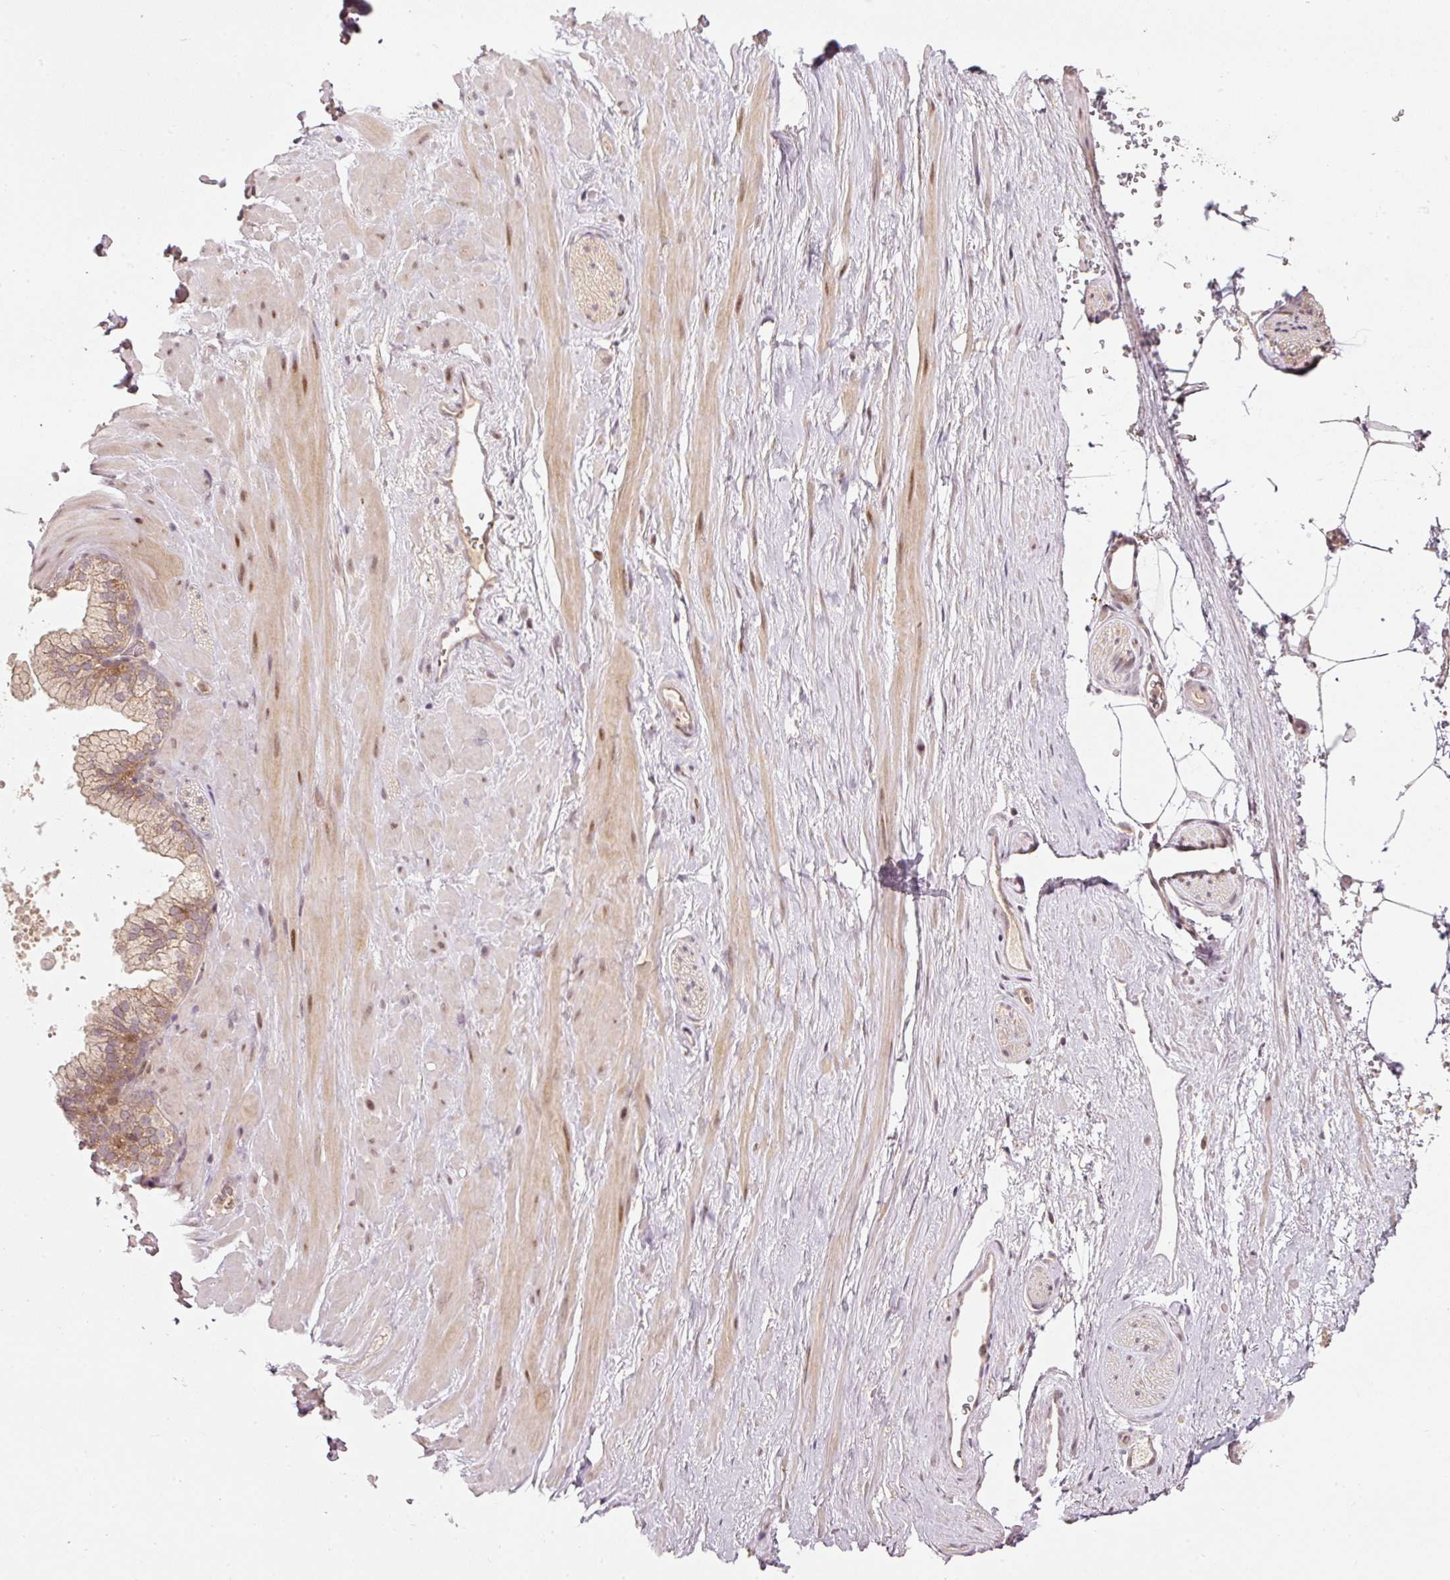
{"staining": {"intensity": "weak", "quantity": "<25%", "location": "cytoplasmic/membranous"}, "tissue": "adipose tissue", "cell_type": "Adipocytes", "image_type": "normal", "snomed": [{"axis": "morphology", "description": "Normal tissue, NOS"}, {"axis": "topography", "description": "Prostate"}, {"axis": "topography", "description": "Peripheral nerve tissue"}], "caption": "IHC histopathology image of benign human adipose tissue stained for a protein (brown), which displays no staining in adipocytes.", "gene": "PCDHB1", "patient": {"sex": "male", "age": 61}}